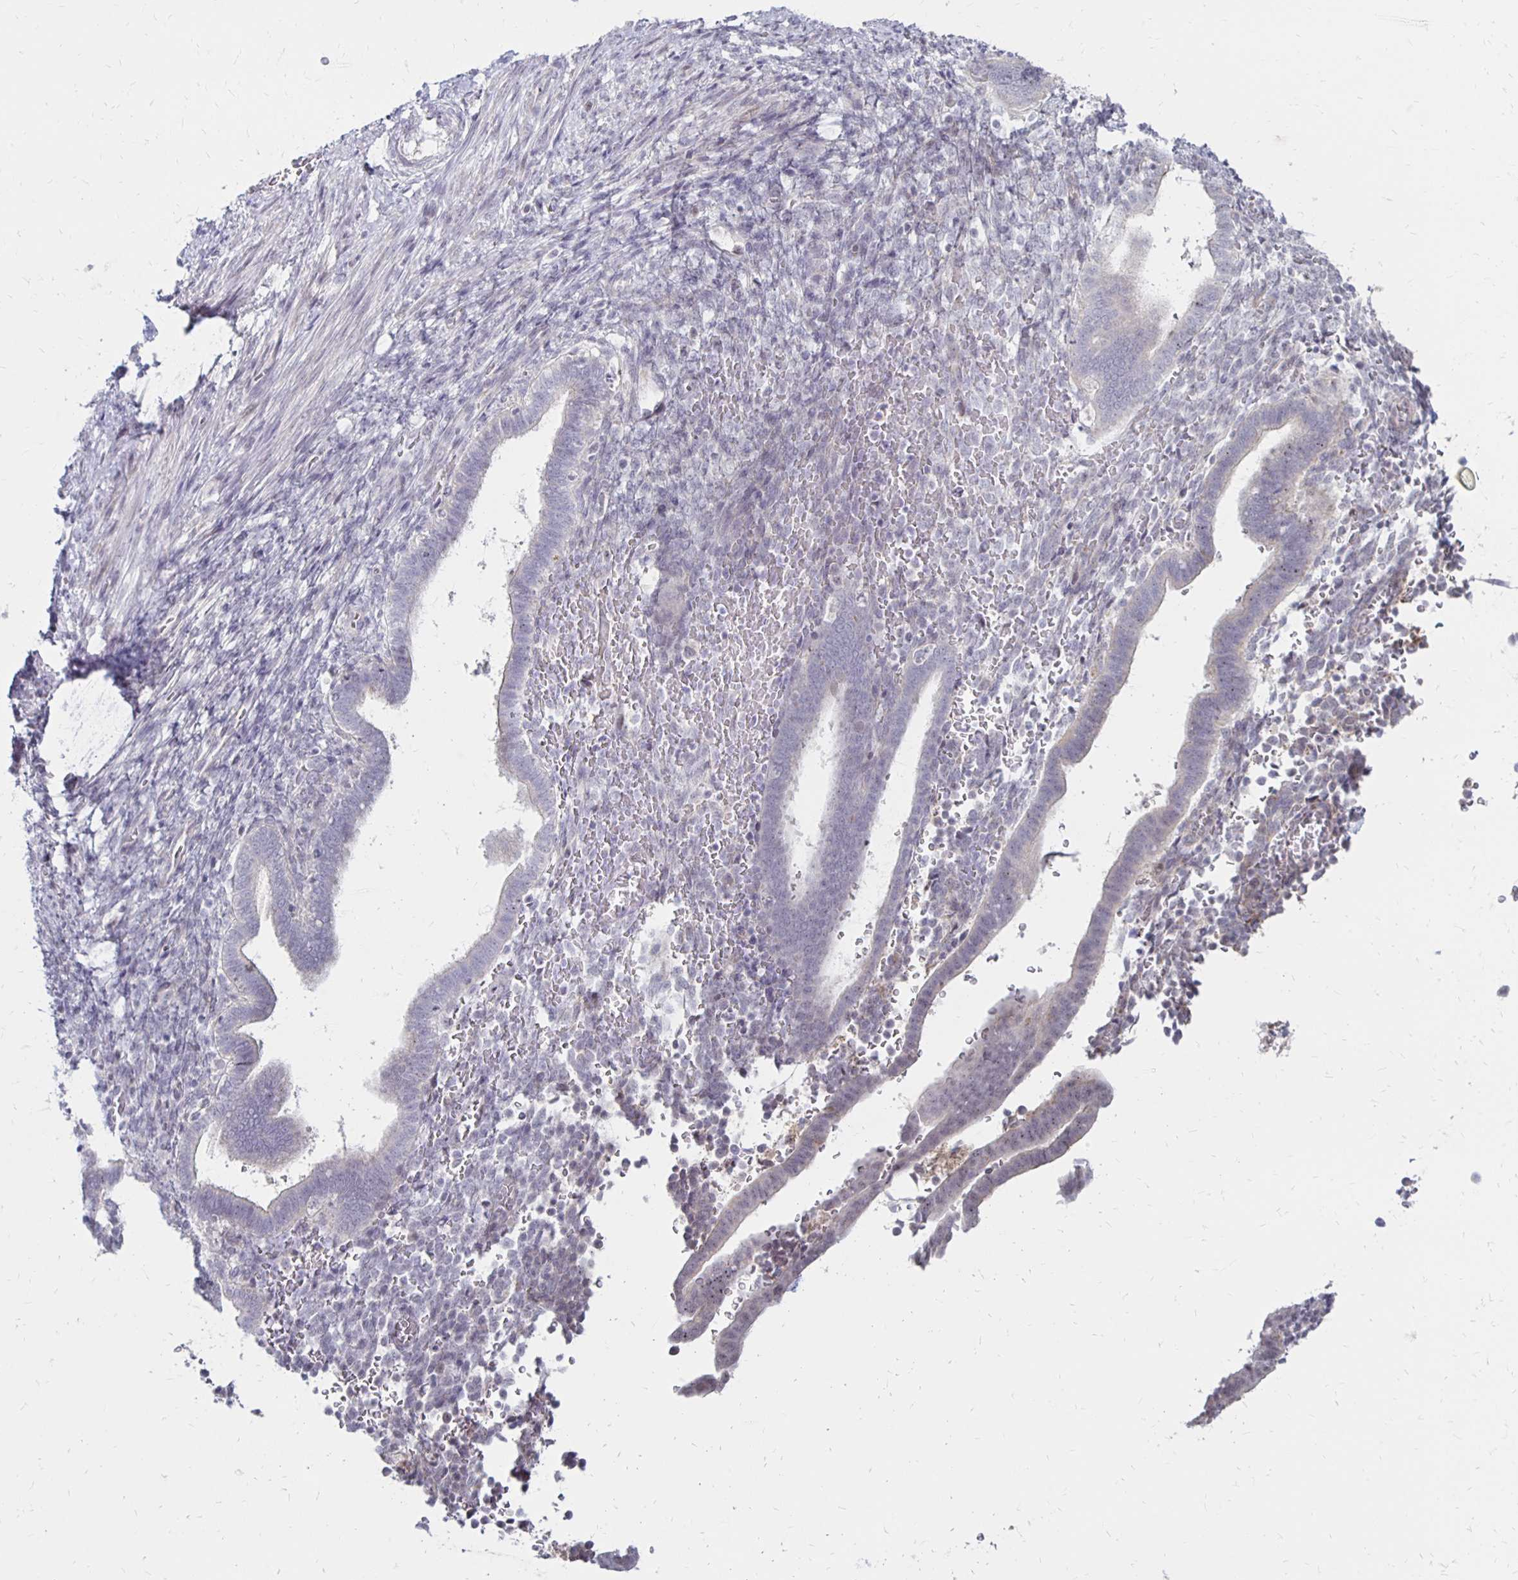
{"staining": {"intensity": "negative", "quantity": "none", "location": "none"}, "tissue": "endometrium", "cell_type": "Cells in endometrial stroma", "image_type": "normal", "snomed": [{"axis": "morphology", "description": "Normal tissue, NOS"}, {"axis": "topography", "description": "Endometrium"}], "caption": "Immunohistochemical staining of normal endometrium shows no significant staining in cells in endometrial stroma.", "gene": "DAGLA", "patient": {"sex": "female", "age": 34}}